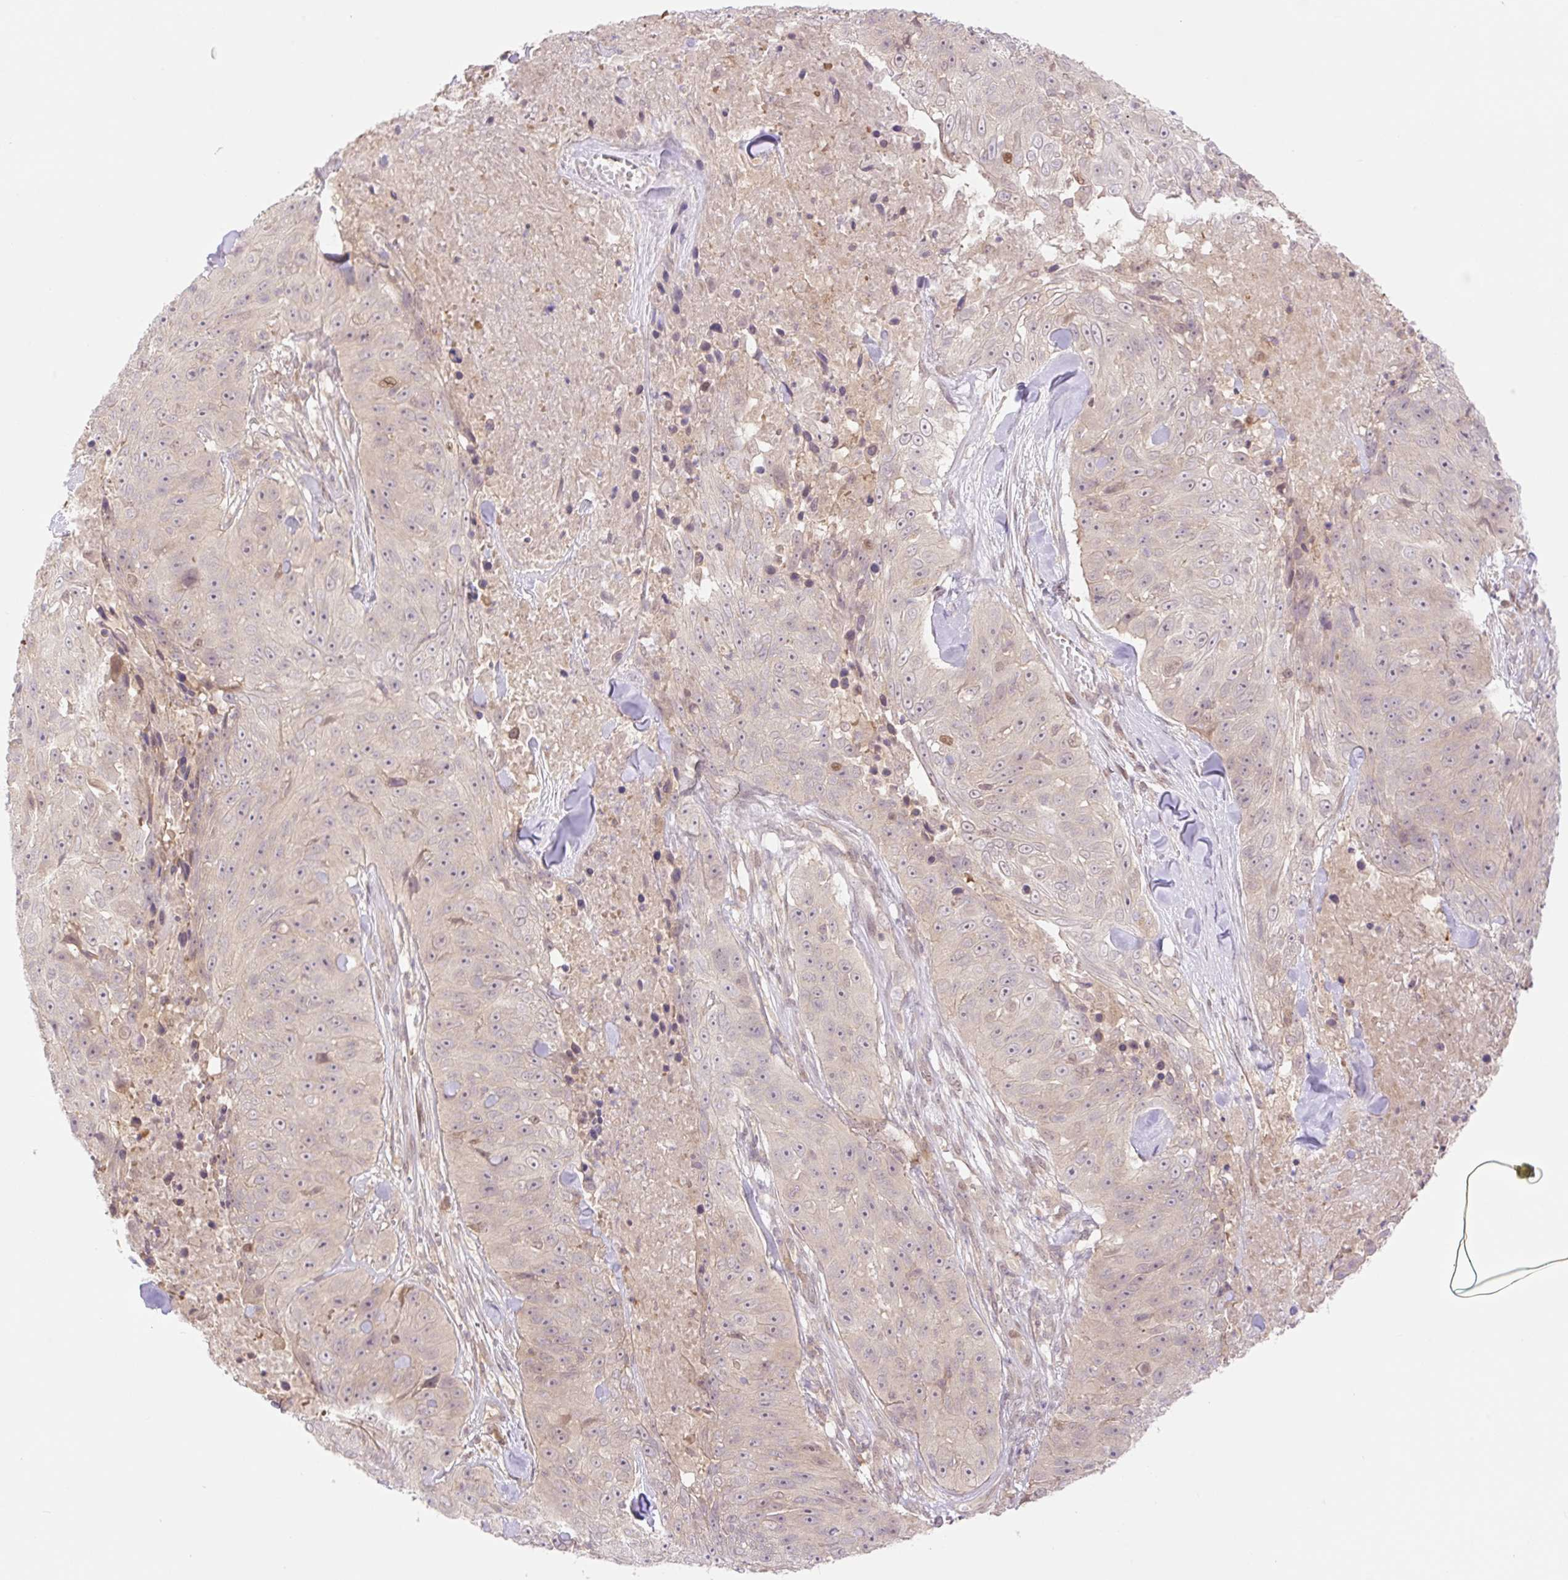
{"staining": {"intensity": "weak", "quantity": ">75%", "location": "cytoplasmic/membranous,nuclear"}, "tissue": "skin cancer", "cell_type": "Tumor cells", "image_type": "cancer", "snomed": [{"axis": "morphology", "description": "Squamous cell carcinoma, NOS"}, {"axis": "topography", "description": "Skin"}], "caption": "Immunohistochemistry (DAB) staining of human skin cancer displays weak cytoplasmic/membranous and nuclear protein staining in about >75% of tumor cells.", "gene": "VPS25", "patient": {"sex": "female", "age": 87}}